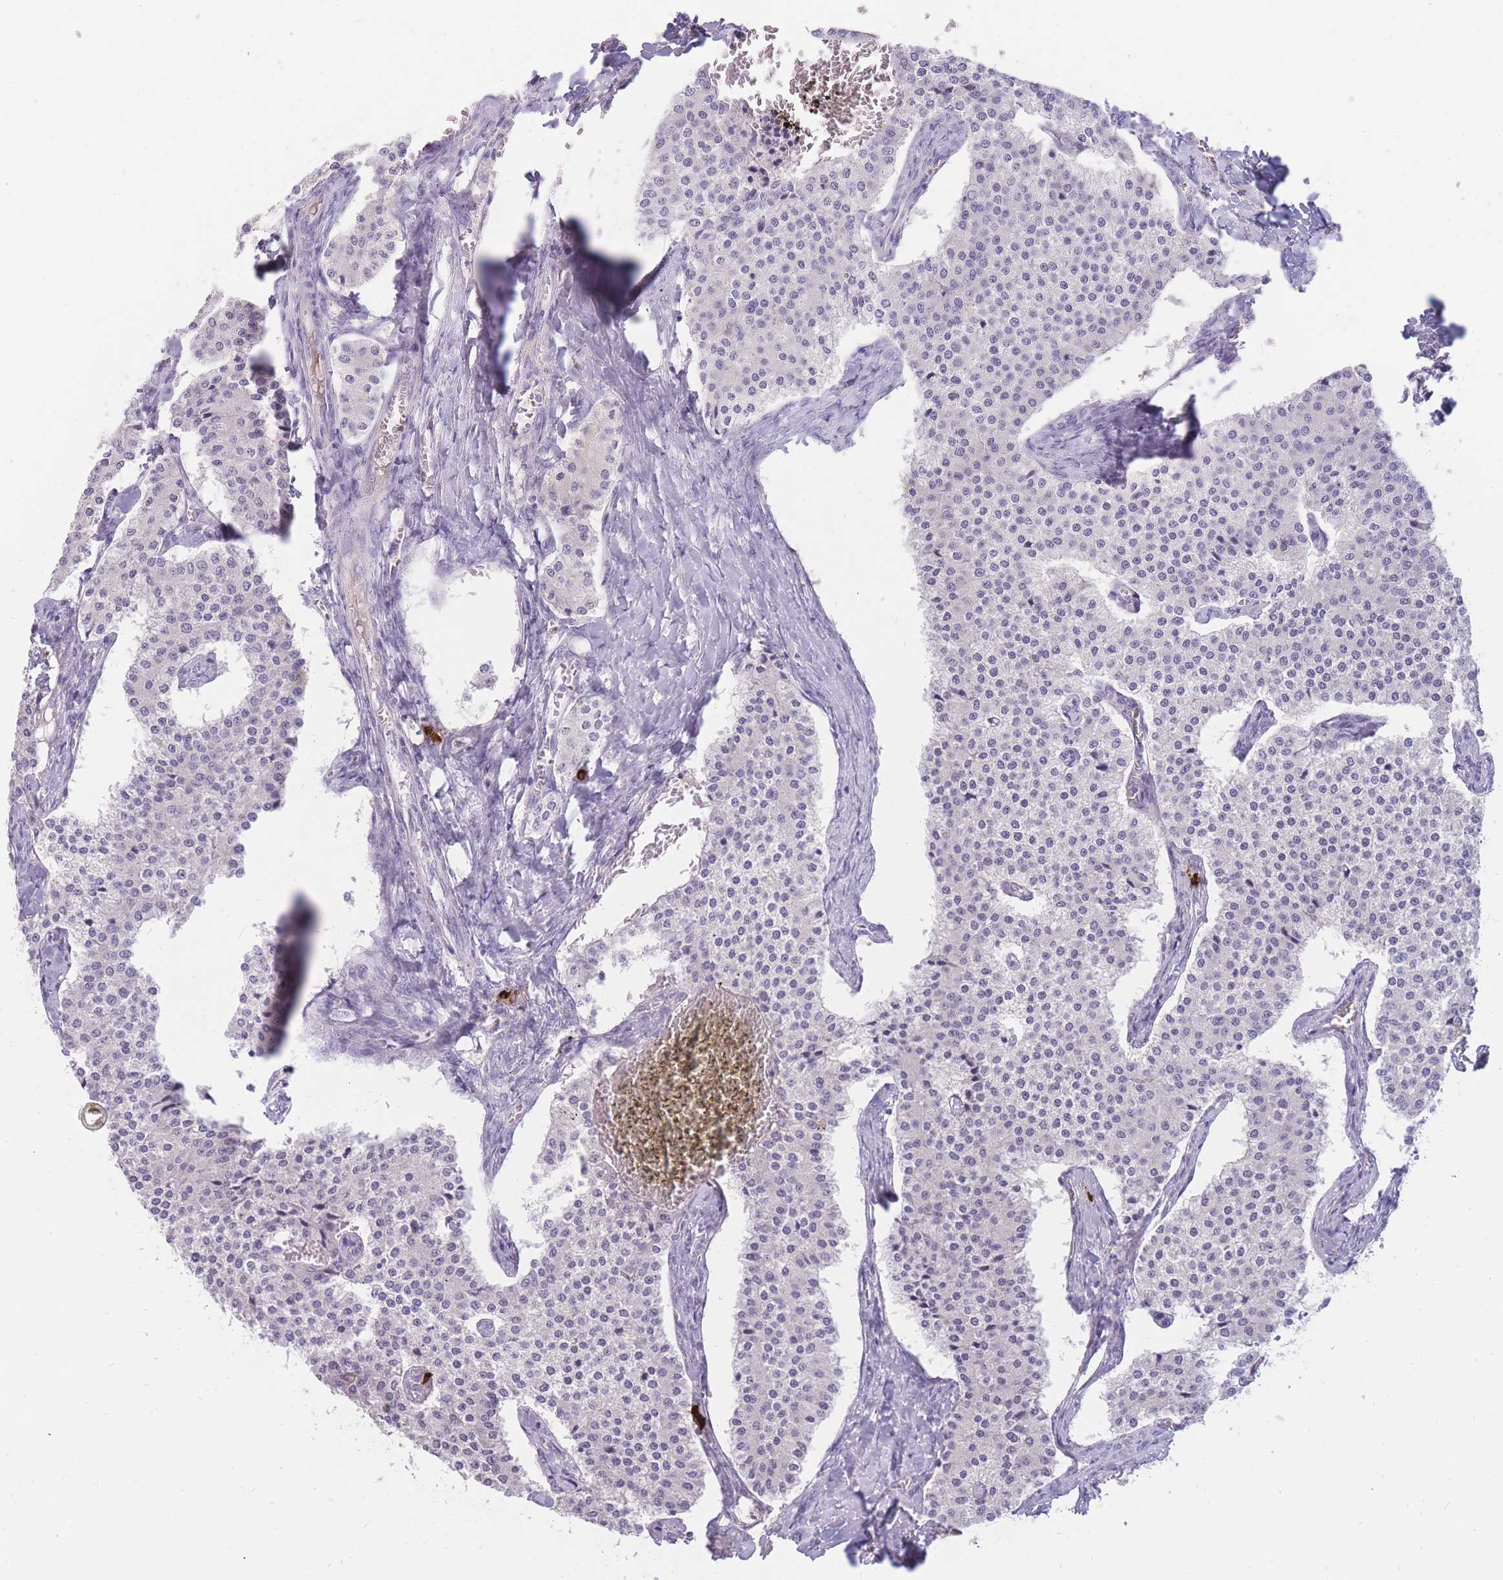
{"staining": {"intensity": "negative", "quantity": "none", "location": "none"}, "tissue": "carcinoid", "cell_type": "Tumor cells", "image_type": "cancer", "snomed": [{"axis": "morphology", "description": "Carcinoid, malignant, NOS"}, {"axis": "topography", "description": "Colon"}], "caption": "The immunohistochemistry (IHC) image has no significant expression in tumor cells of carcinoid (malignant) tissue.", "gene": "TPSD1", "patient": {"sex": "female", "age": 52}}